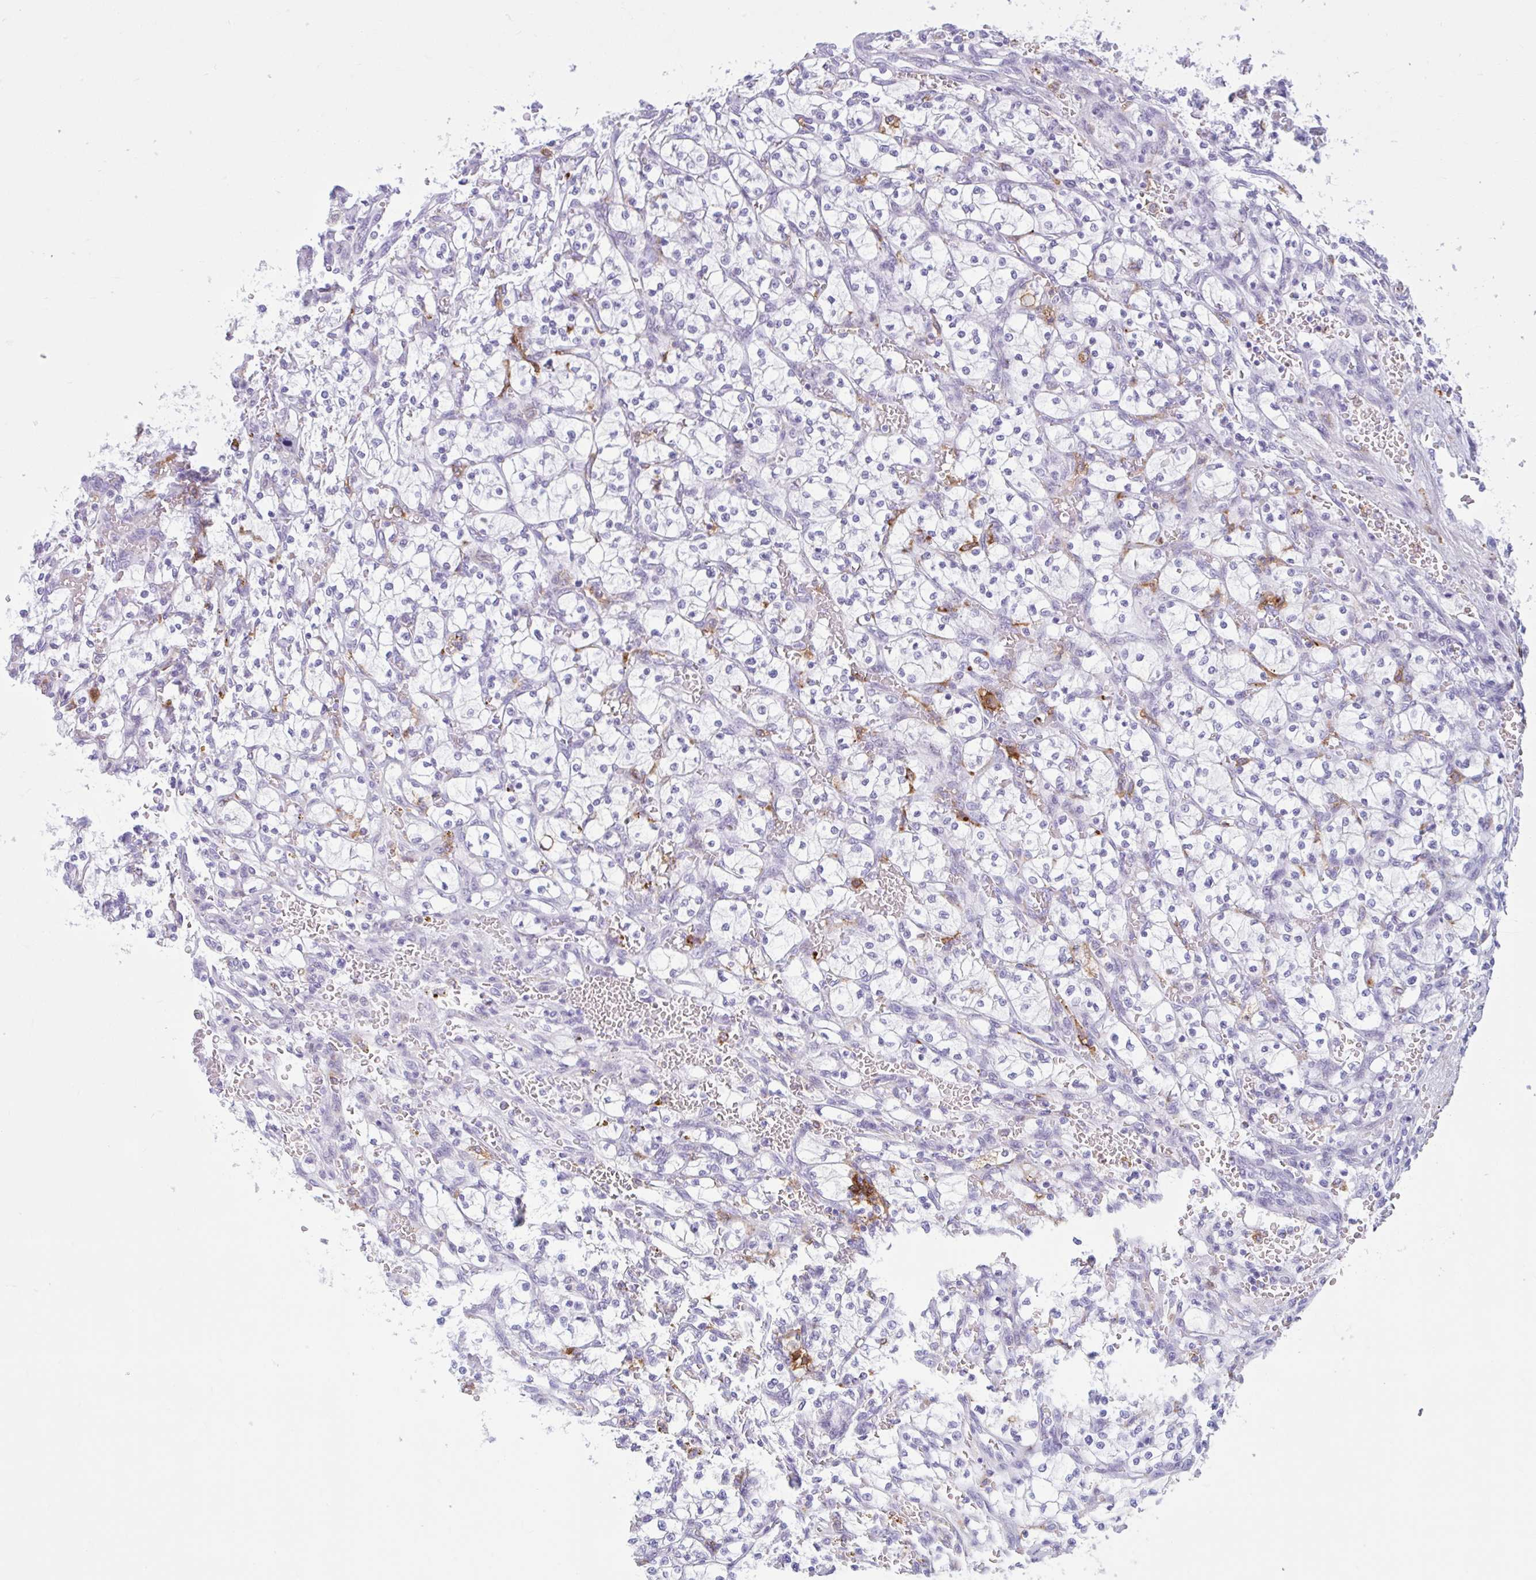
{"staining": {"intensity": "negative", "quantity": "none", "location": "none"}, "tissue": "renal cancer", "cell_type": "Tumor cells", "image_type": "cancer", "snomed": [{"axis": "morphology", "description": "Adenocarcinoma, NOS"}, {"axis": "topography", "description": "Kidney"}], "caption": "A micrograph of renal cancer stained for a protein exhibits no brown staining in tumor cells.", "gene": "CEP120", "patient": {"sex": "female", "age": 64}}